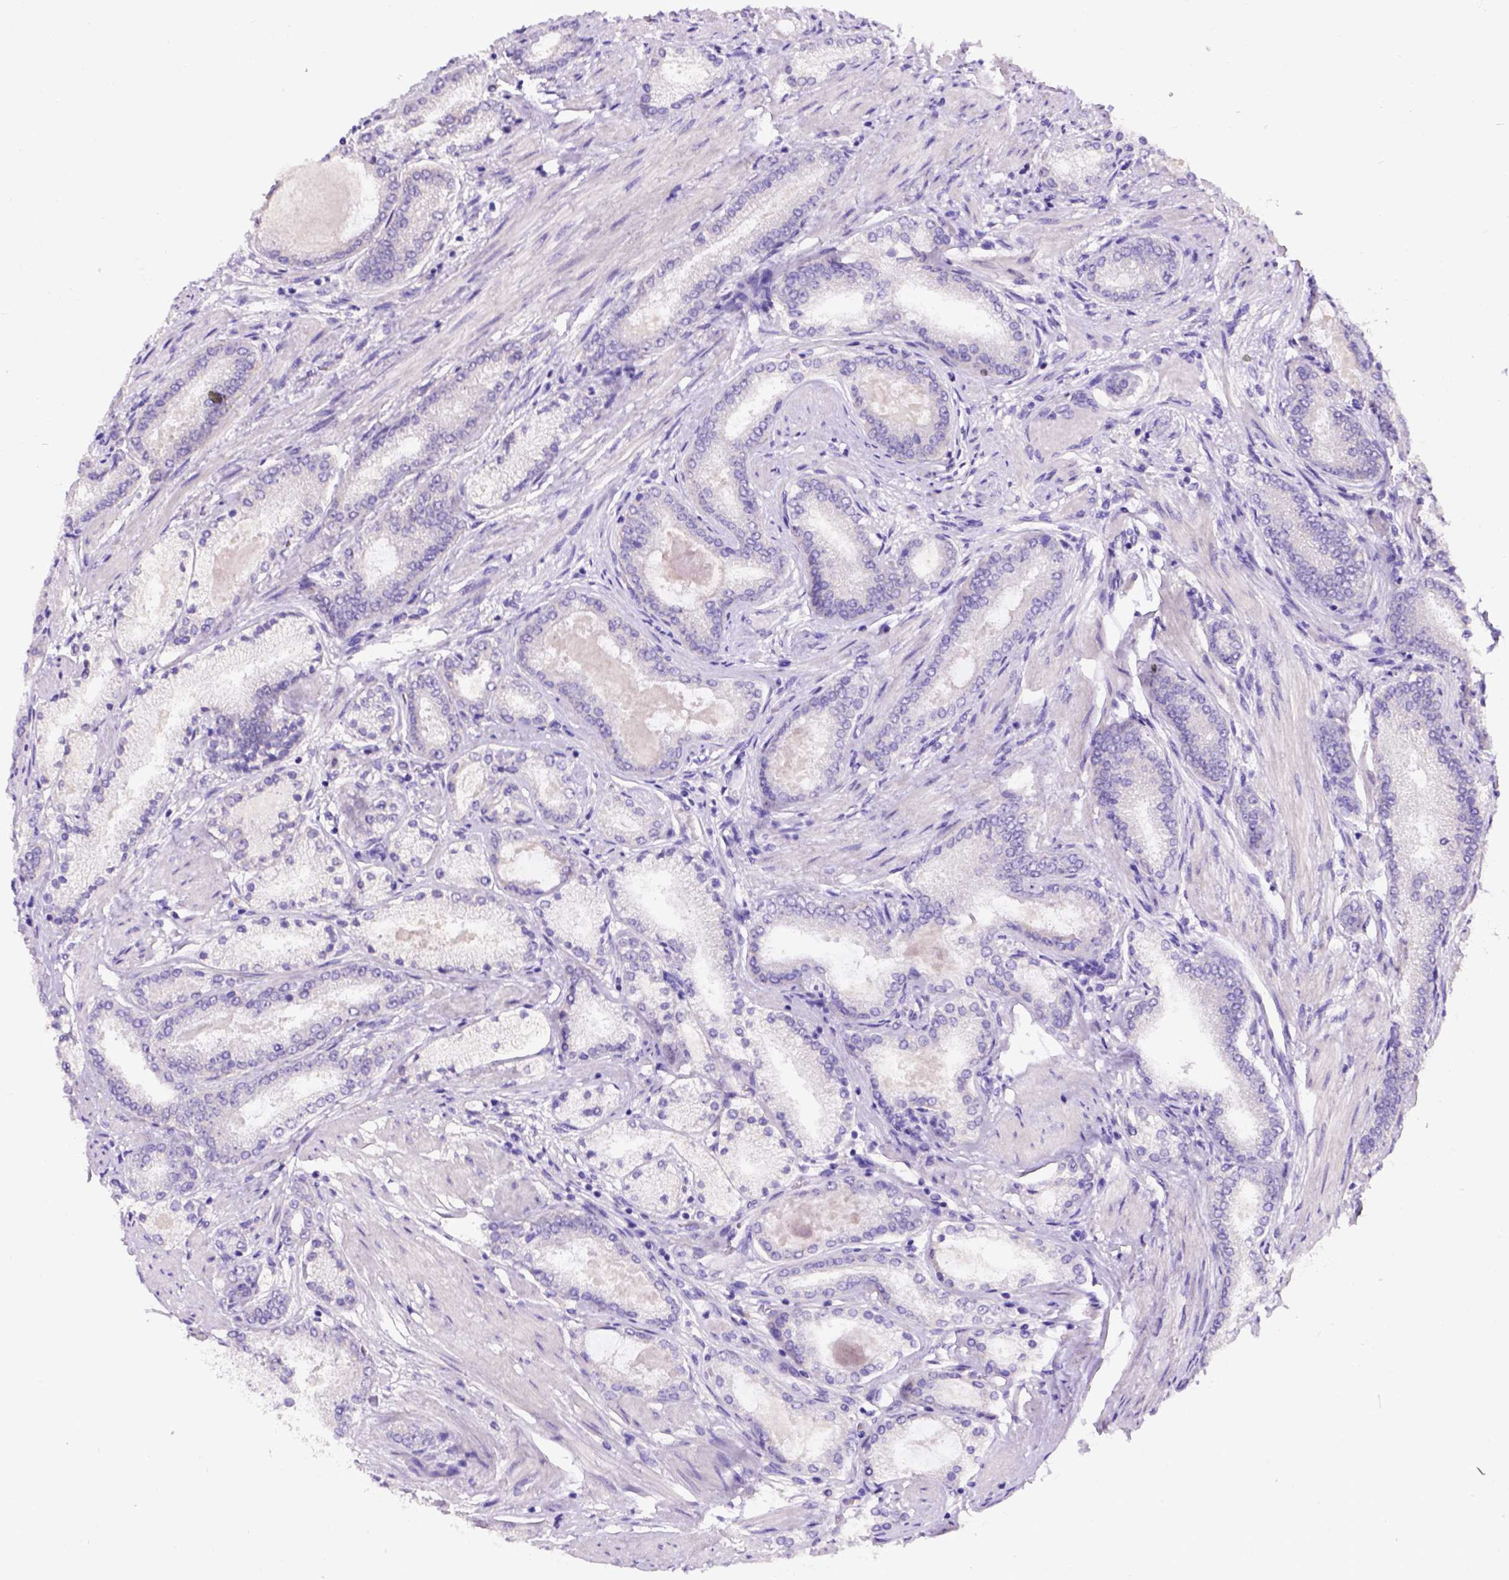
{"staining": {"intensity": "negative", "quantity": "none", "location": "none"}, "tissue": "prostate cancer", "cell_type": "Tumor cells", "image_type": "cancer", "snomed": [{"axis": "morphology", "description": "Adenocarcinoma, High grade"}, {"axis": "topography", "description": "Prostate"}], "caption": "High magnification brightfield microscopy of adenocarcinoma (high-grade) (prostate) stained with DAB (brown) and counterstained with hematoxylin (blue): tumor cells show no significant expression. (Brightfield microscopy of DAB IHC at high magnification).", "gene": "EGFR", "patient": {"sex": "male", "age": 63}}